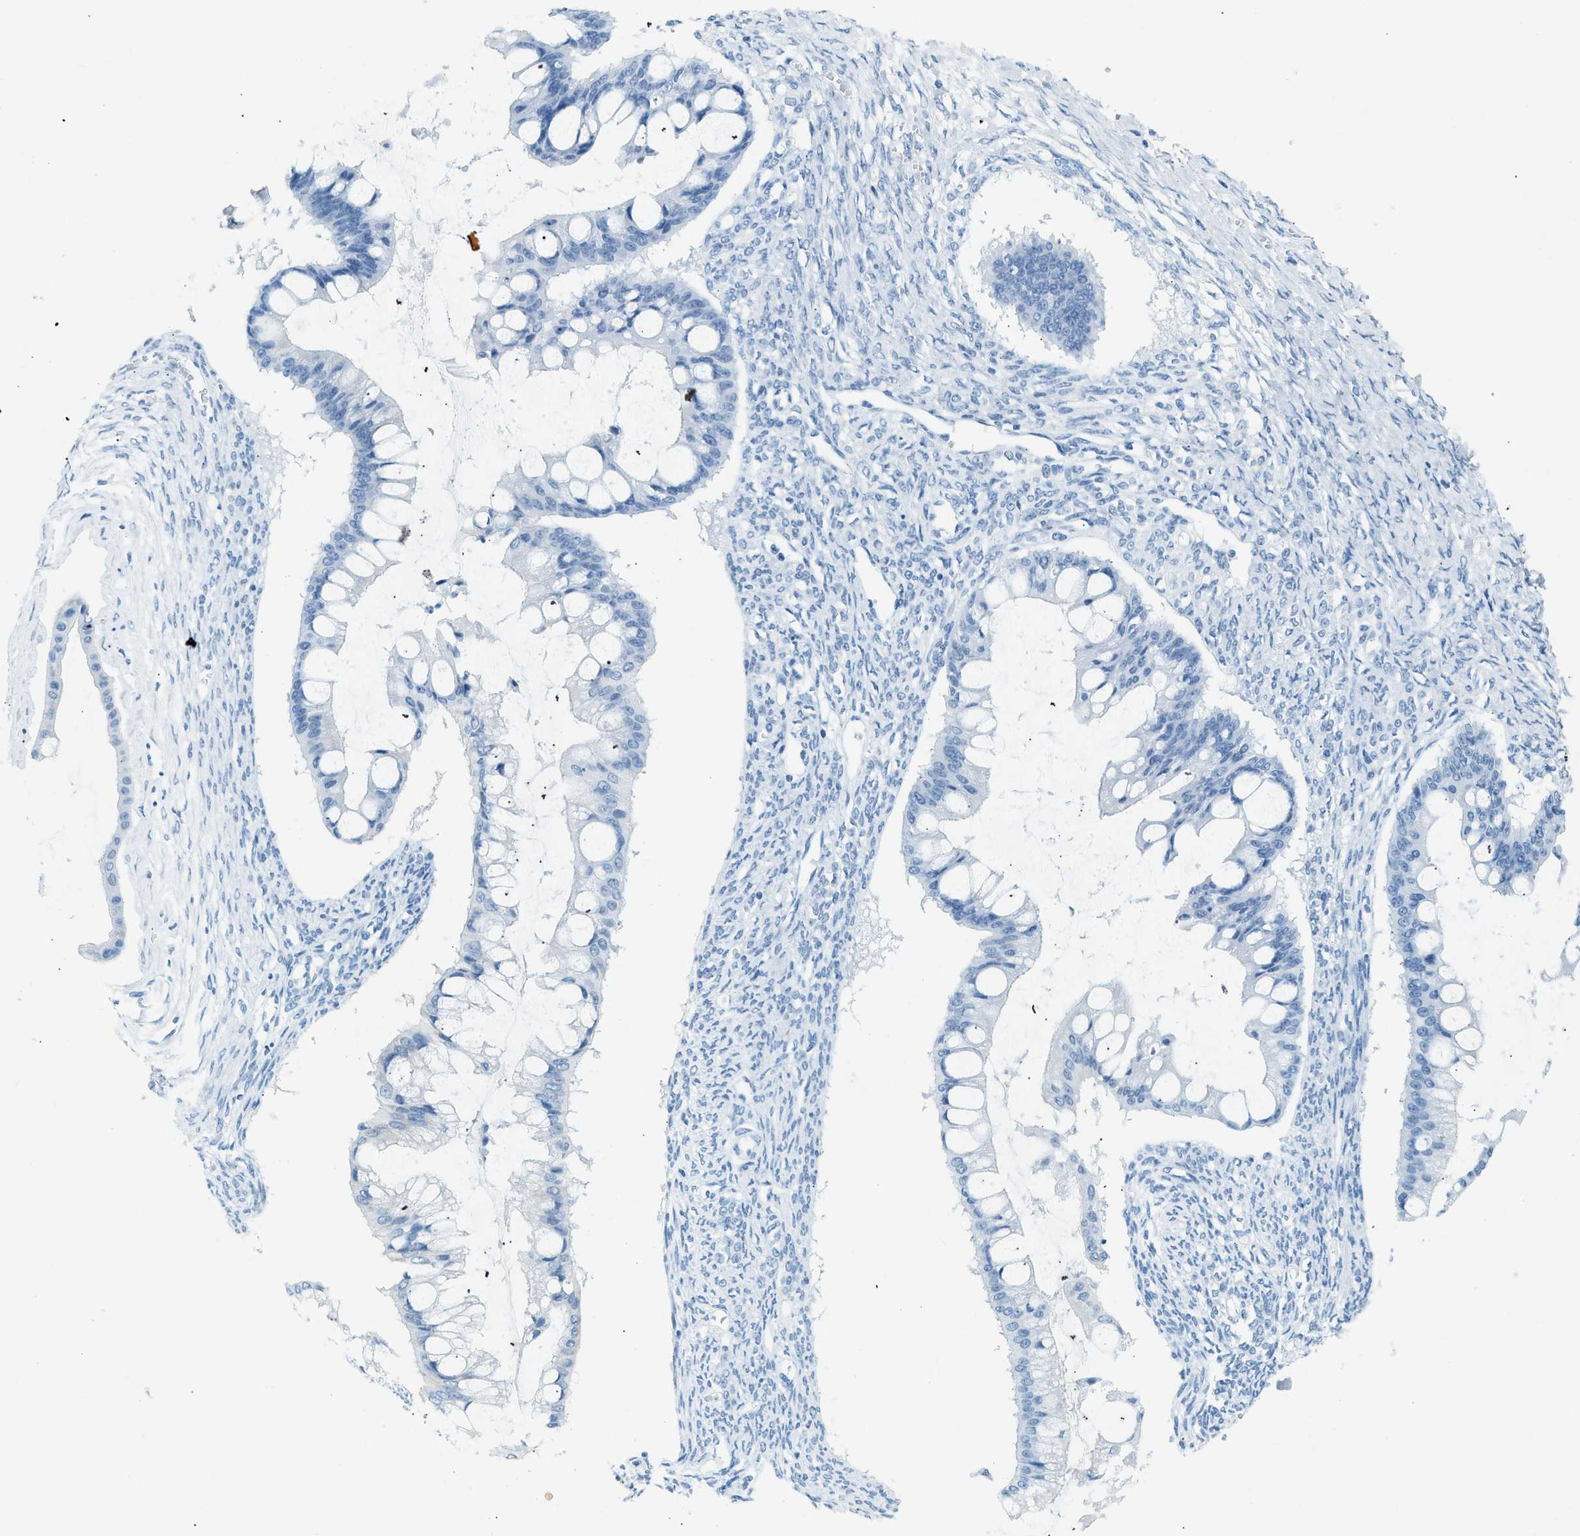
{"staining": {"intensity": "negative", "quantity": "none", "location": "none"}, "tissue": "ovarian cancer", "cell_type": "Tumor cells", "image_type": "cancer", "snomed": [{"axis": "morphology", "description": "Cystadenocarcinoma, mucinous, NOS"}, {"axis": "topography", "description": "Ovary"}], "caption": "Tumor cells show no significant staining in ovarian cancer (mucinous cystadenocarcinoma).", "gene": "HHATL", "patient": {"sex": "female", "age": 73}}